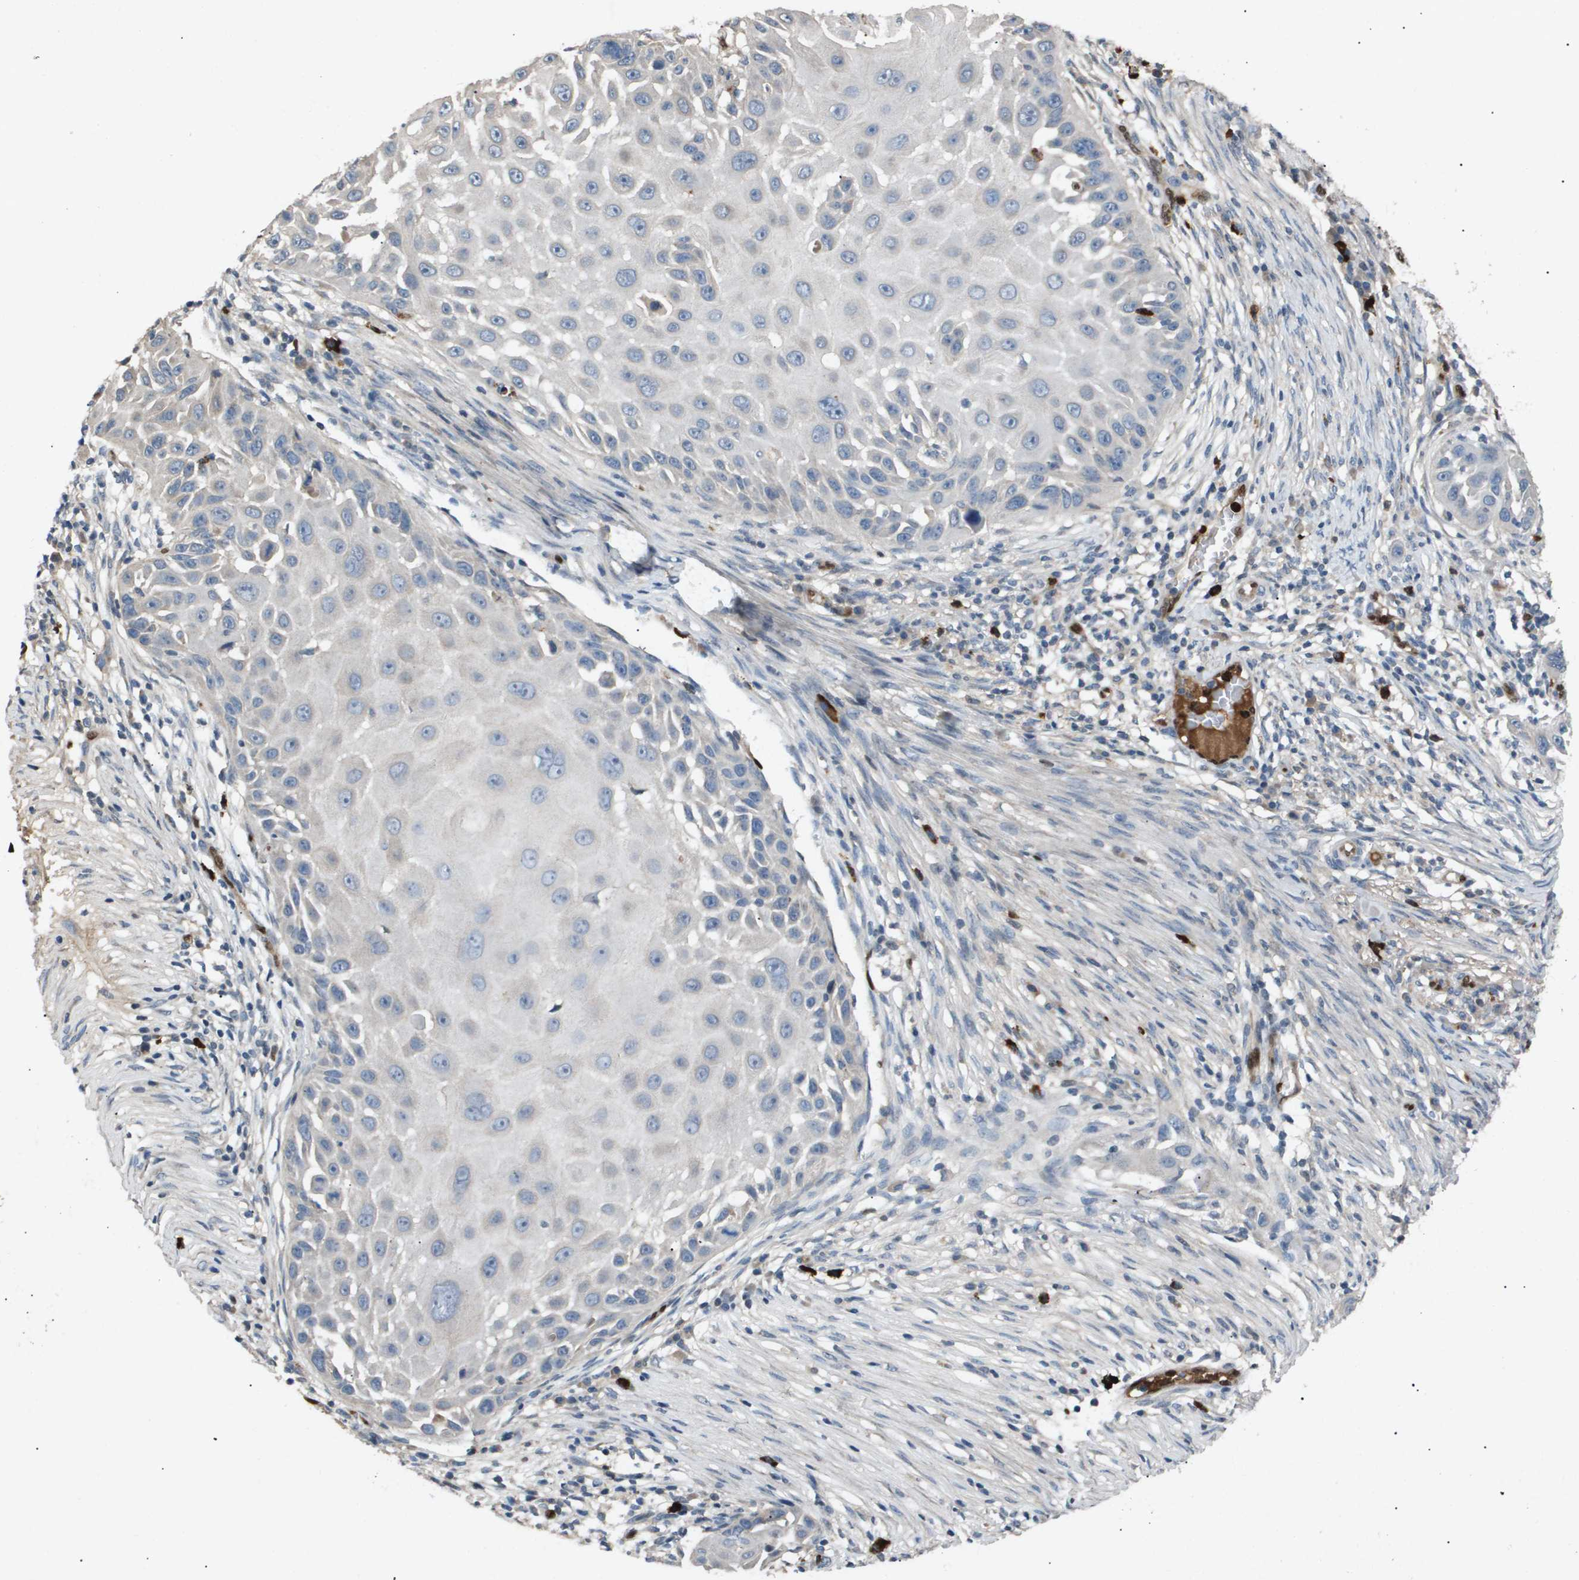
{"staining": {"intensity": "negative", "quantity": "none", "location": "none"}, "tissue": "skin cancer", "cell_type": "Tumor cells", "image_type": "cancer", "snomed": [{"axis": "morphology", "description": "Squamous cell carcinoma, NOS"}, {"axis": "topography", "description": "Skin"}], "caption": "A histopathology image of skin cancer (squamous cell carcinoma) stained for a protein demonstrates no brown staining in tumor cells.", "gene": "ERG", "patient": {"sex": "female", "age": 44}}